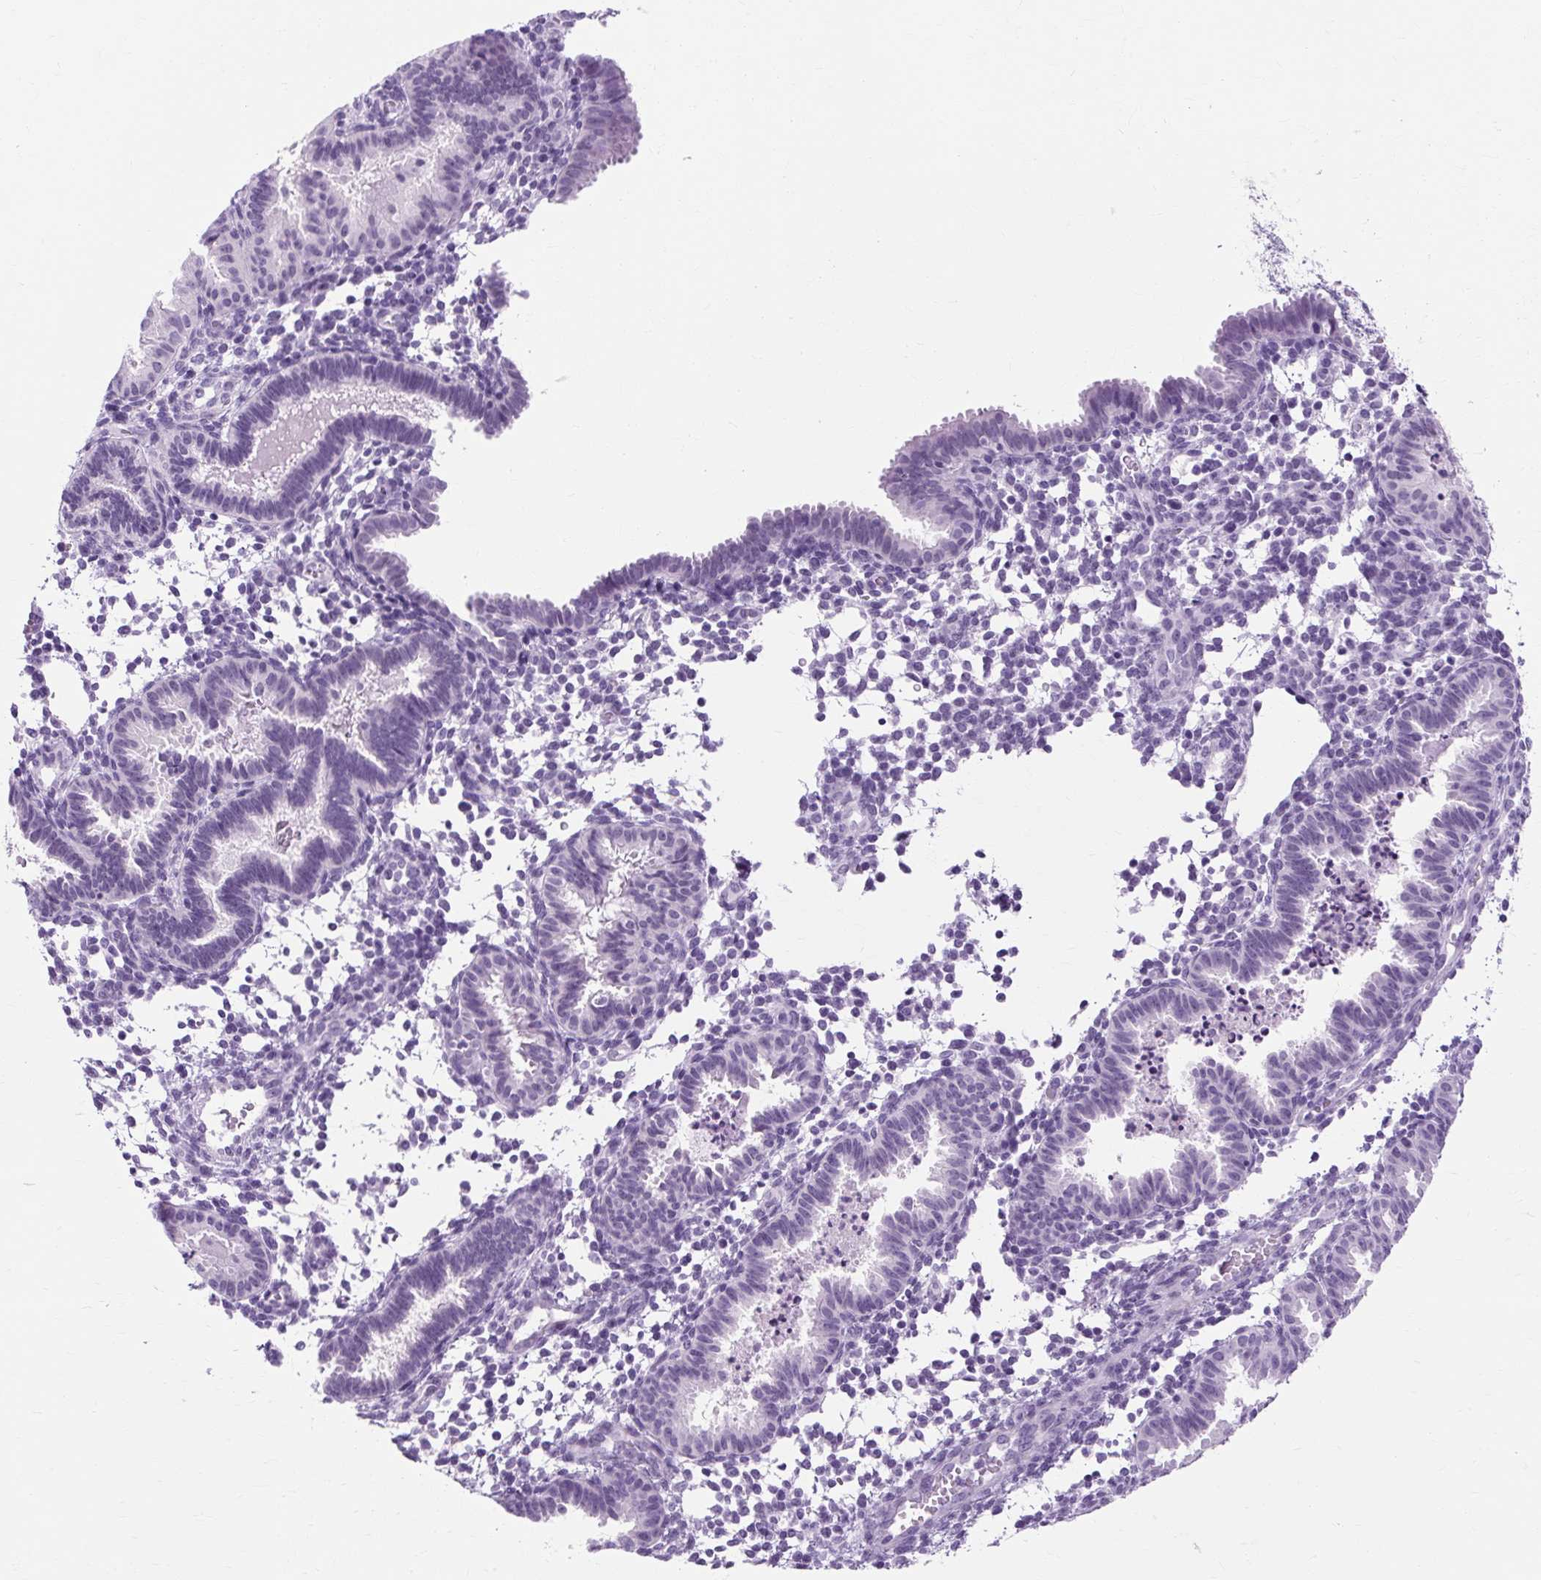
{"staining": {"intensity": "negative", "quantity": "none", "location": "none"}, "tissue": "endometrial cancer", "cell_type": "Tumor cells", "image_type": "cancer", "snomed": [{"axis": "morphology", "description": "Adenocarcinoma, NOS"}, {"axis": "topography", "description": "Uterus"}], "caption": "This is a histopathology image of IHC staining of adenocarcinoma (endometrial), which shows no positivity in tumor cells.", "gene": "RYBP", "patient": {"sex": "female", "age": 44}}